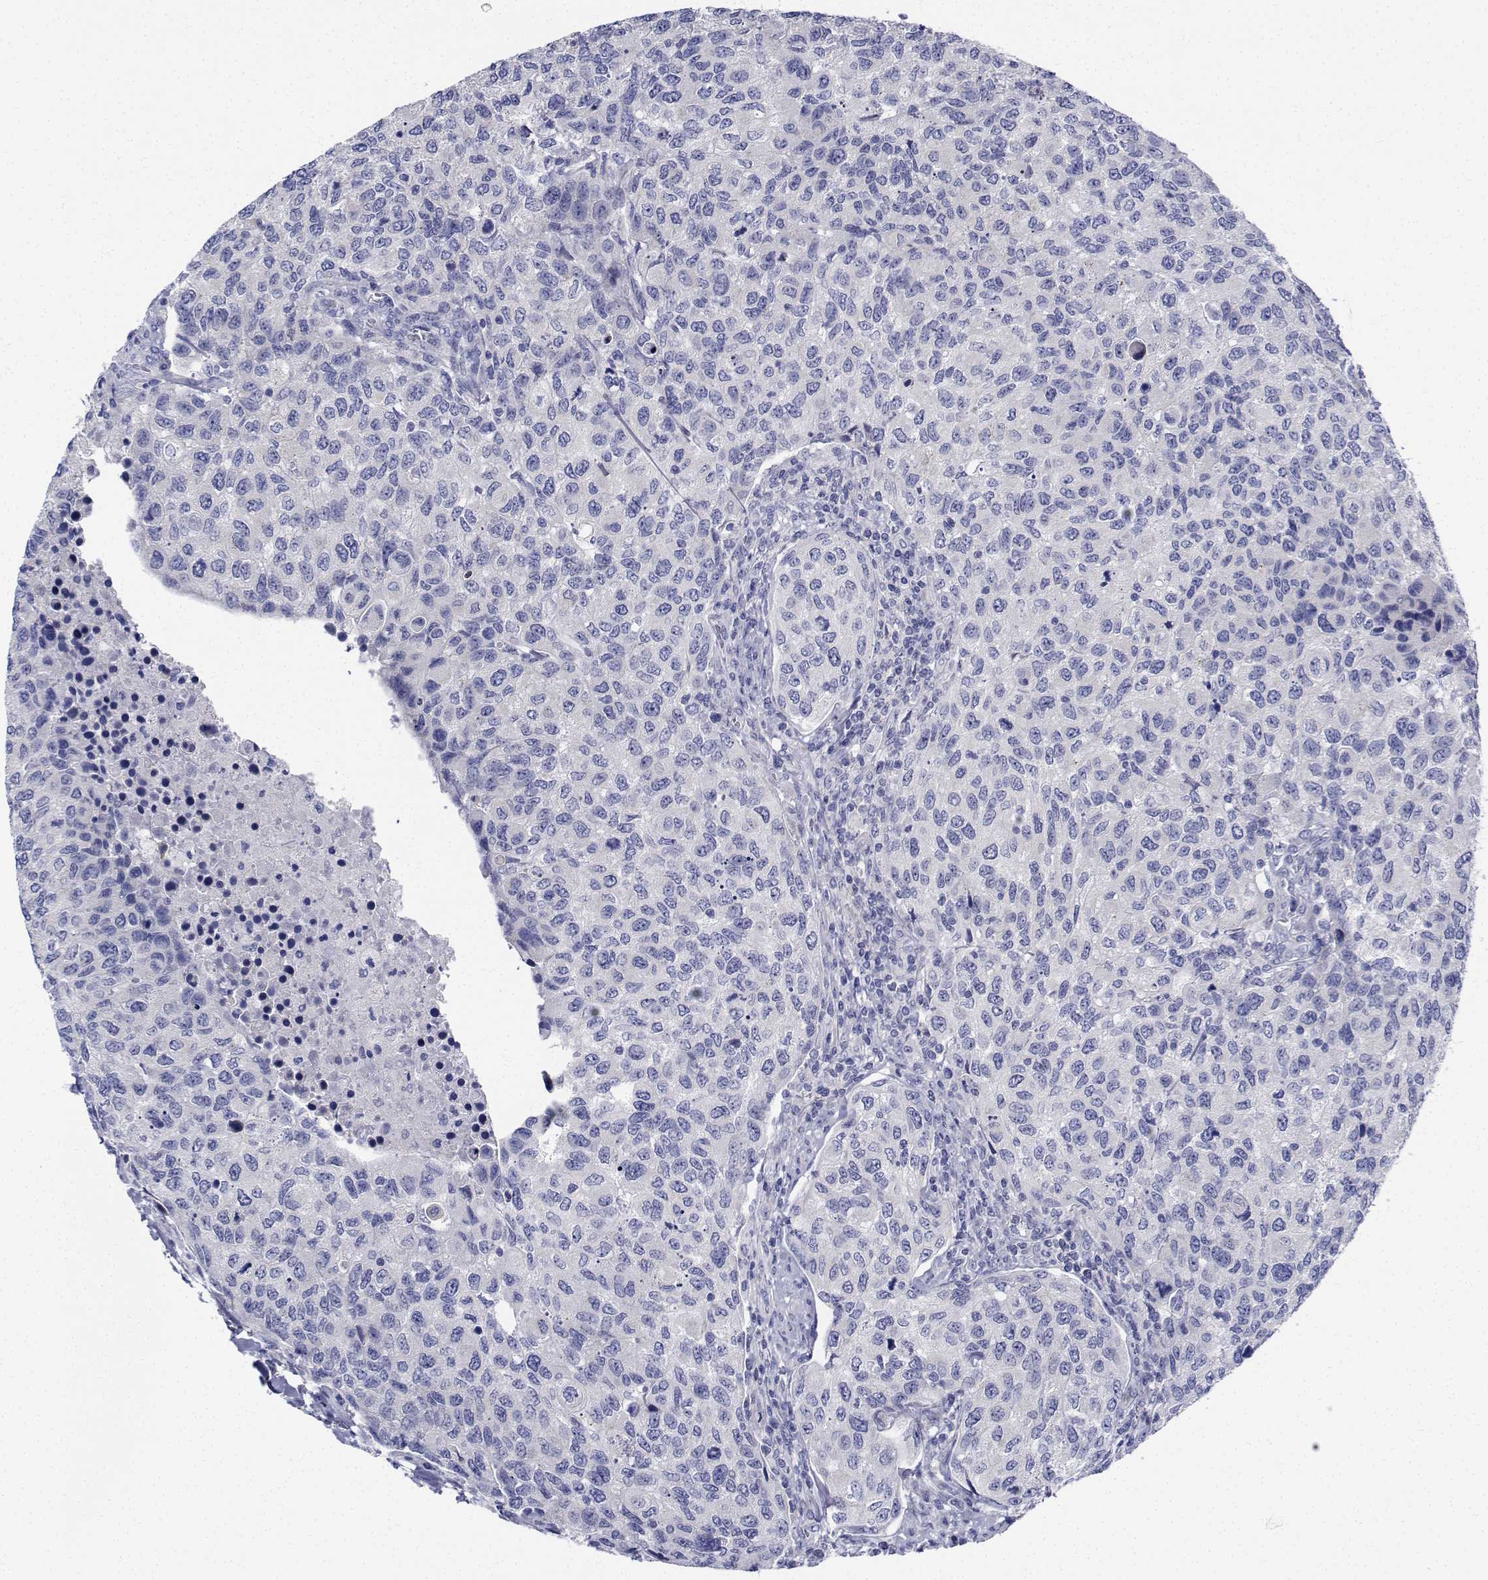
{"staining": {"intensity": "negative", "quantity": "none", "location": "none"}, "tissue": "urothelial cancer", "cell_type": "Tumor cells", "image_type": "cancer", "snomed": [{"axis": "morphology", "description": "Urothelial carcinoma, High grade"}, {"axis": "topography", "description": "Urinary bladder"}], "caption": "The histopathology image reveals no significant staining in tumor cells of urothelial carcinoma (high-grade).", "gene": "CDHR3", "patient": {"sex": "female", "age": 78}}